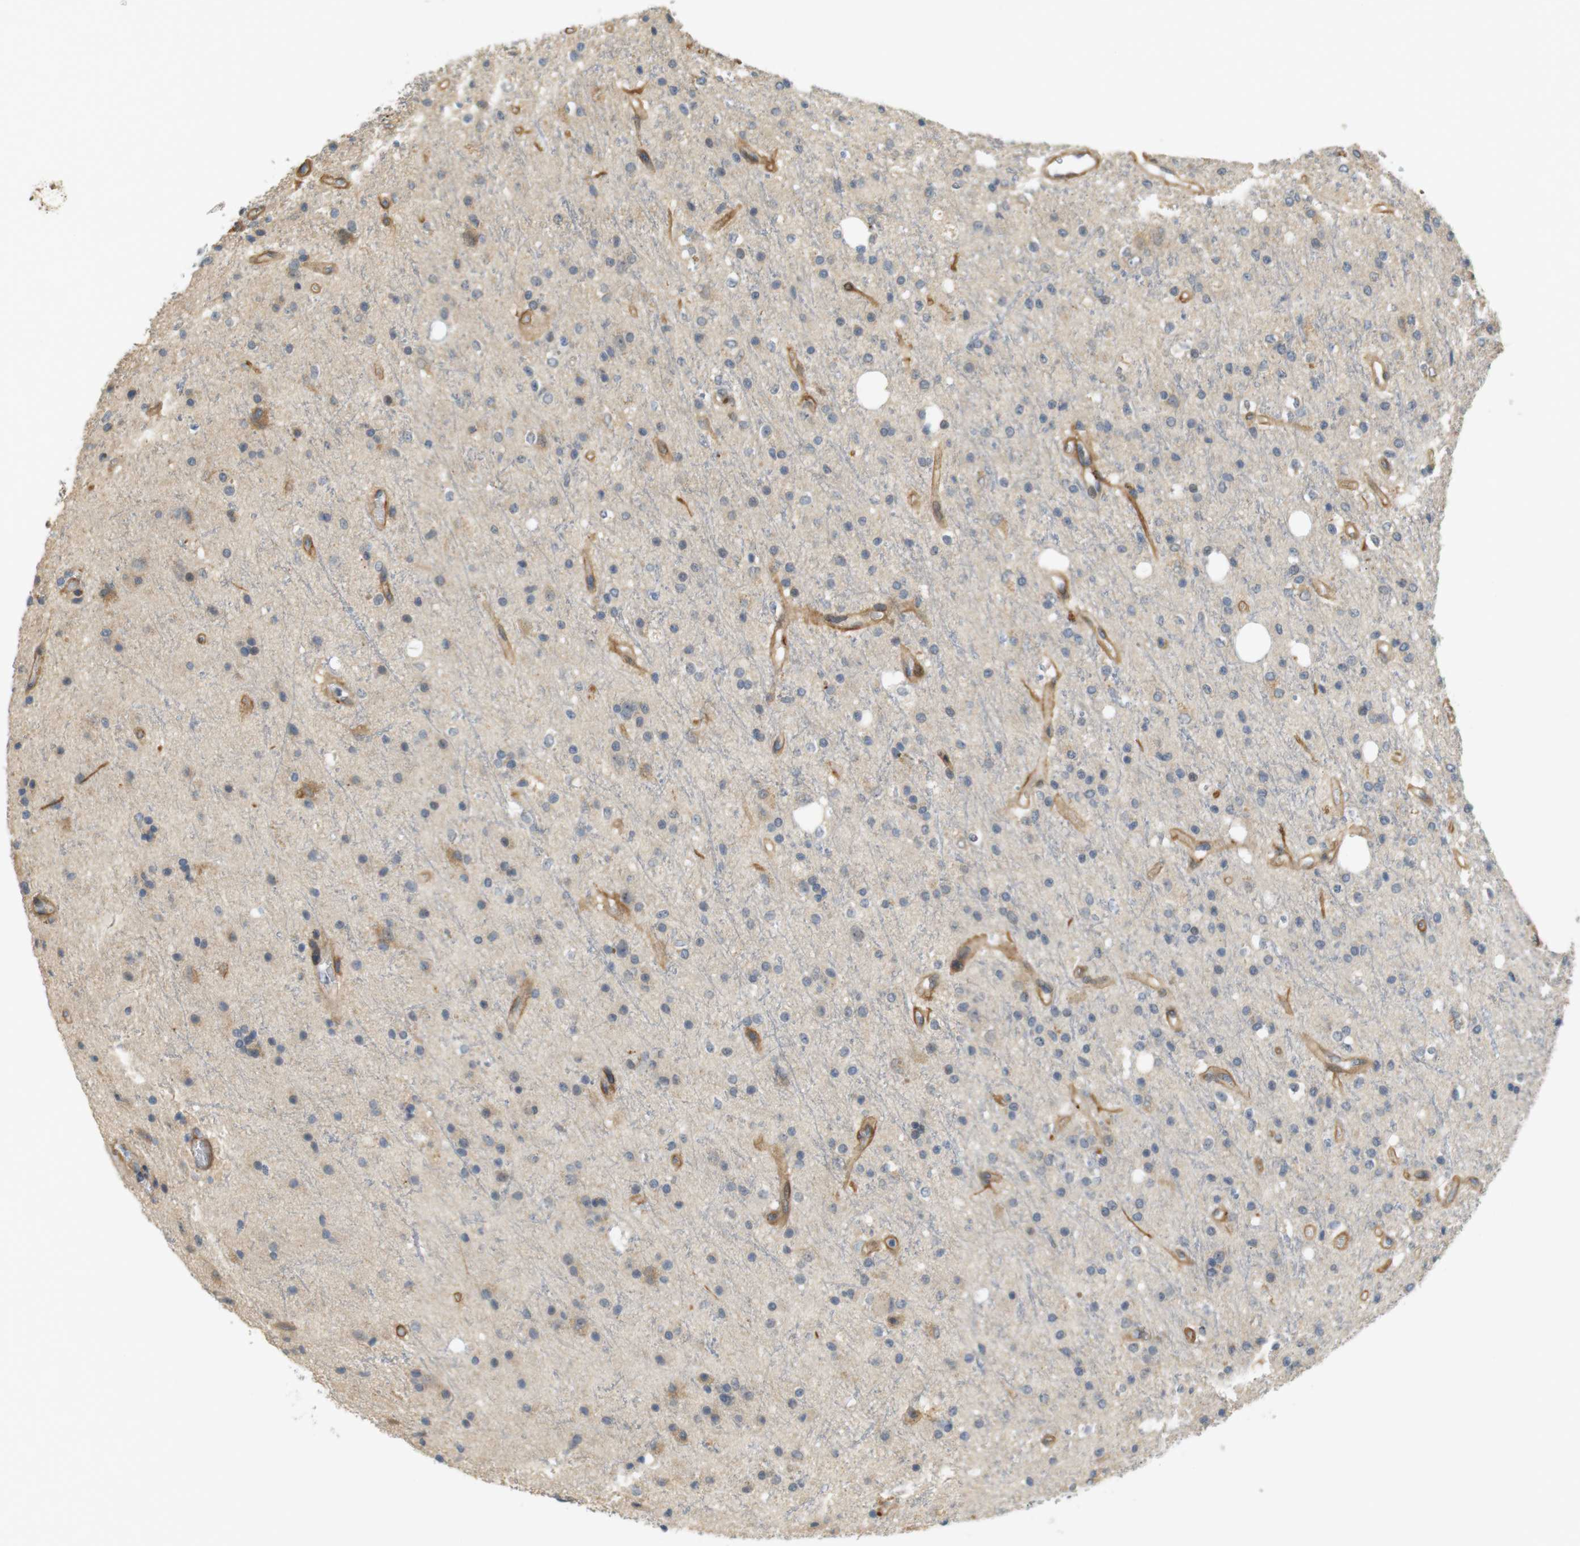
{"staining": {"intensity": "moderate", "quantity": "<25%", "location": "cytoplasmic/membranous"}, "tissue": "glioma", "cell_type": "Tumor cells", "image_type": "cancer", "snomed": [{"axis": "morphology", "description": "Glioma, malignant, High grade"}, {"axis": "topography", "description": "Brain"}], "caption": "DAB (3,3'-diaminobenzidine) immunohistochemical staining of human glioma reveals moderate cytoplasmic/membranous protein positivity in approximately <25% of tumor cells. (DAB (3,3'-diaminobenzidine) IHC, brown staining for protein, blue staining for nuclei).", "gene": "TSPAN9", "patient": {"sex": "male", "age": 47}}